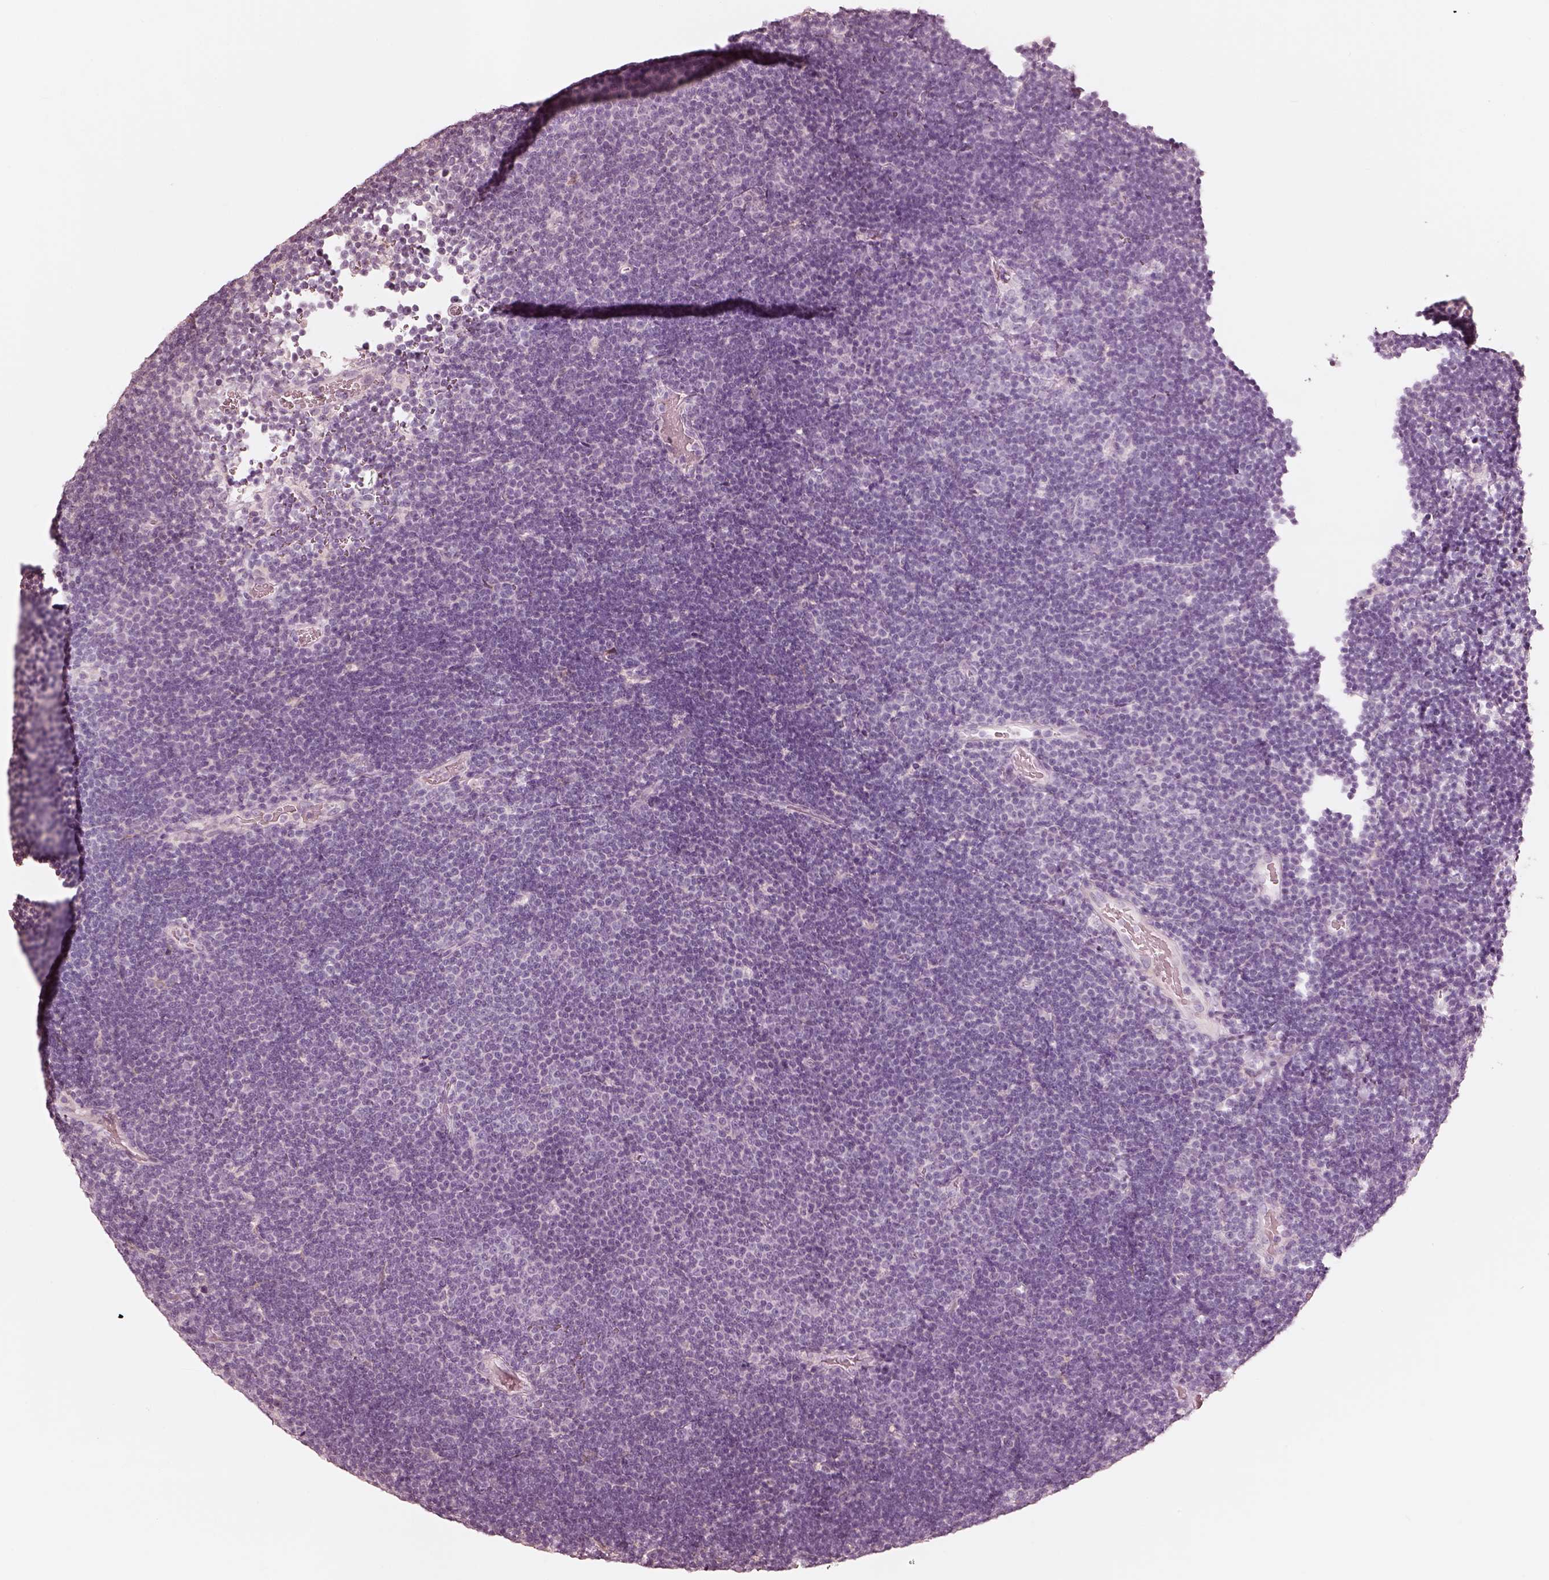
{"staining": {"intensity": "negative", "quantity": "none", "location": "none"}, "tissue": "lymphoma", "cell_type": "Tumor cells", "image_type": "cancer", "snomed": [{"axis": "morphology", "description": "Malignant lymphoma, non-Hodgkin's type, Low grade"}, {"axis": "topography", "description": "Brain"}], "caption": "The micrograph reveals no significant positivity in tumor cells of malignant lymphoma, non-Hodgkin's type (low-grade). (DAB immunohistochemistry (IHC), high magnification).", "gene": "WLS", "patient": {"sex": "female", "age": 66}}